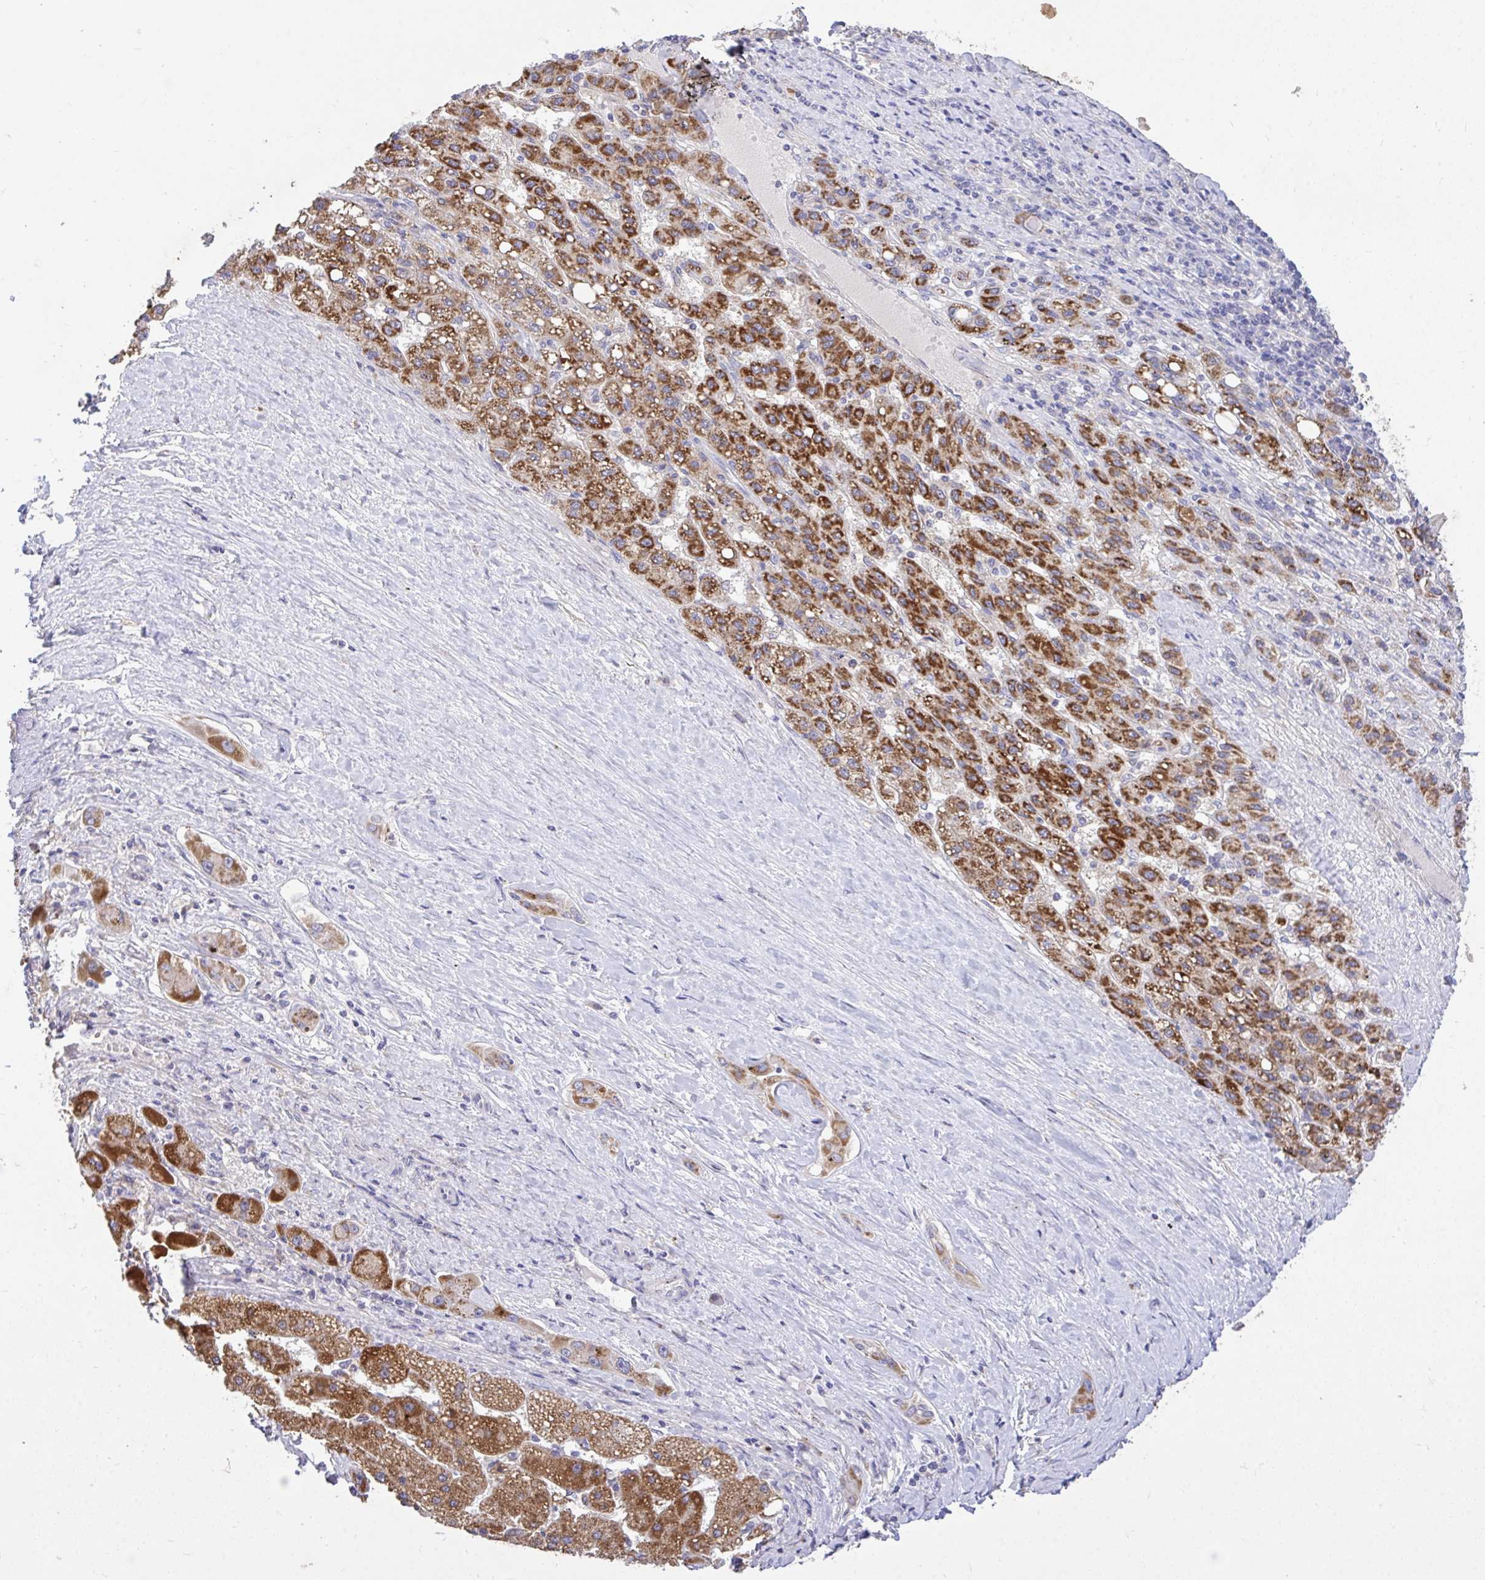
{"staining": {"intensity": "strong", "quantity": ">75%", "location": "cytoplasmic/membranous"}, "tissue": "liver cancer", "cell_type": "Tumor cells", "image_type": "cancer", "snomed": [{"axis": "morphology", "description": "Carcinoma, Hepatocellular, NOS"}, {"axis": "topography", "description": "Liver"}], "caption": "Human liver cancer stained with a protein marker exhibits strong staining in tumor cells.", "gene": "MPC2", "patient": {"sex": "female", "age": 82}}